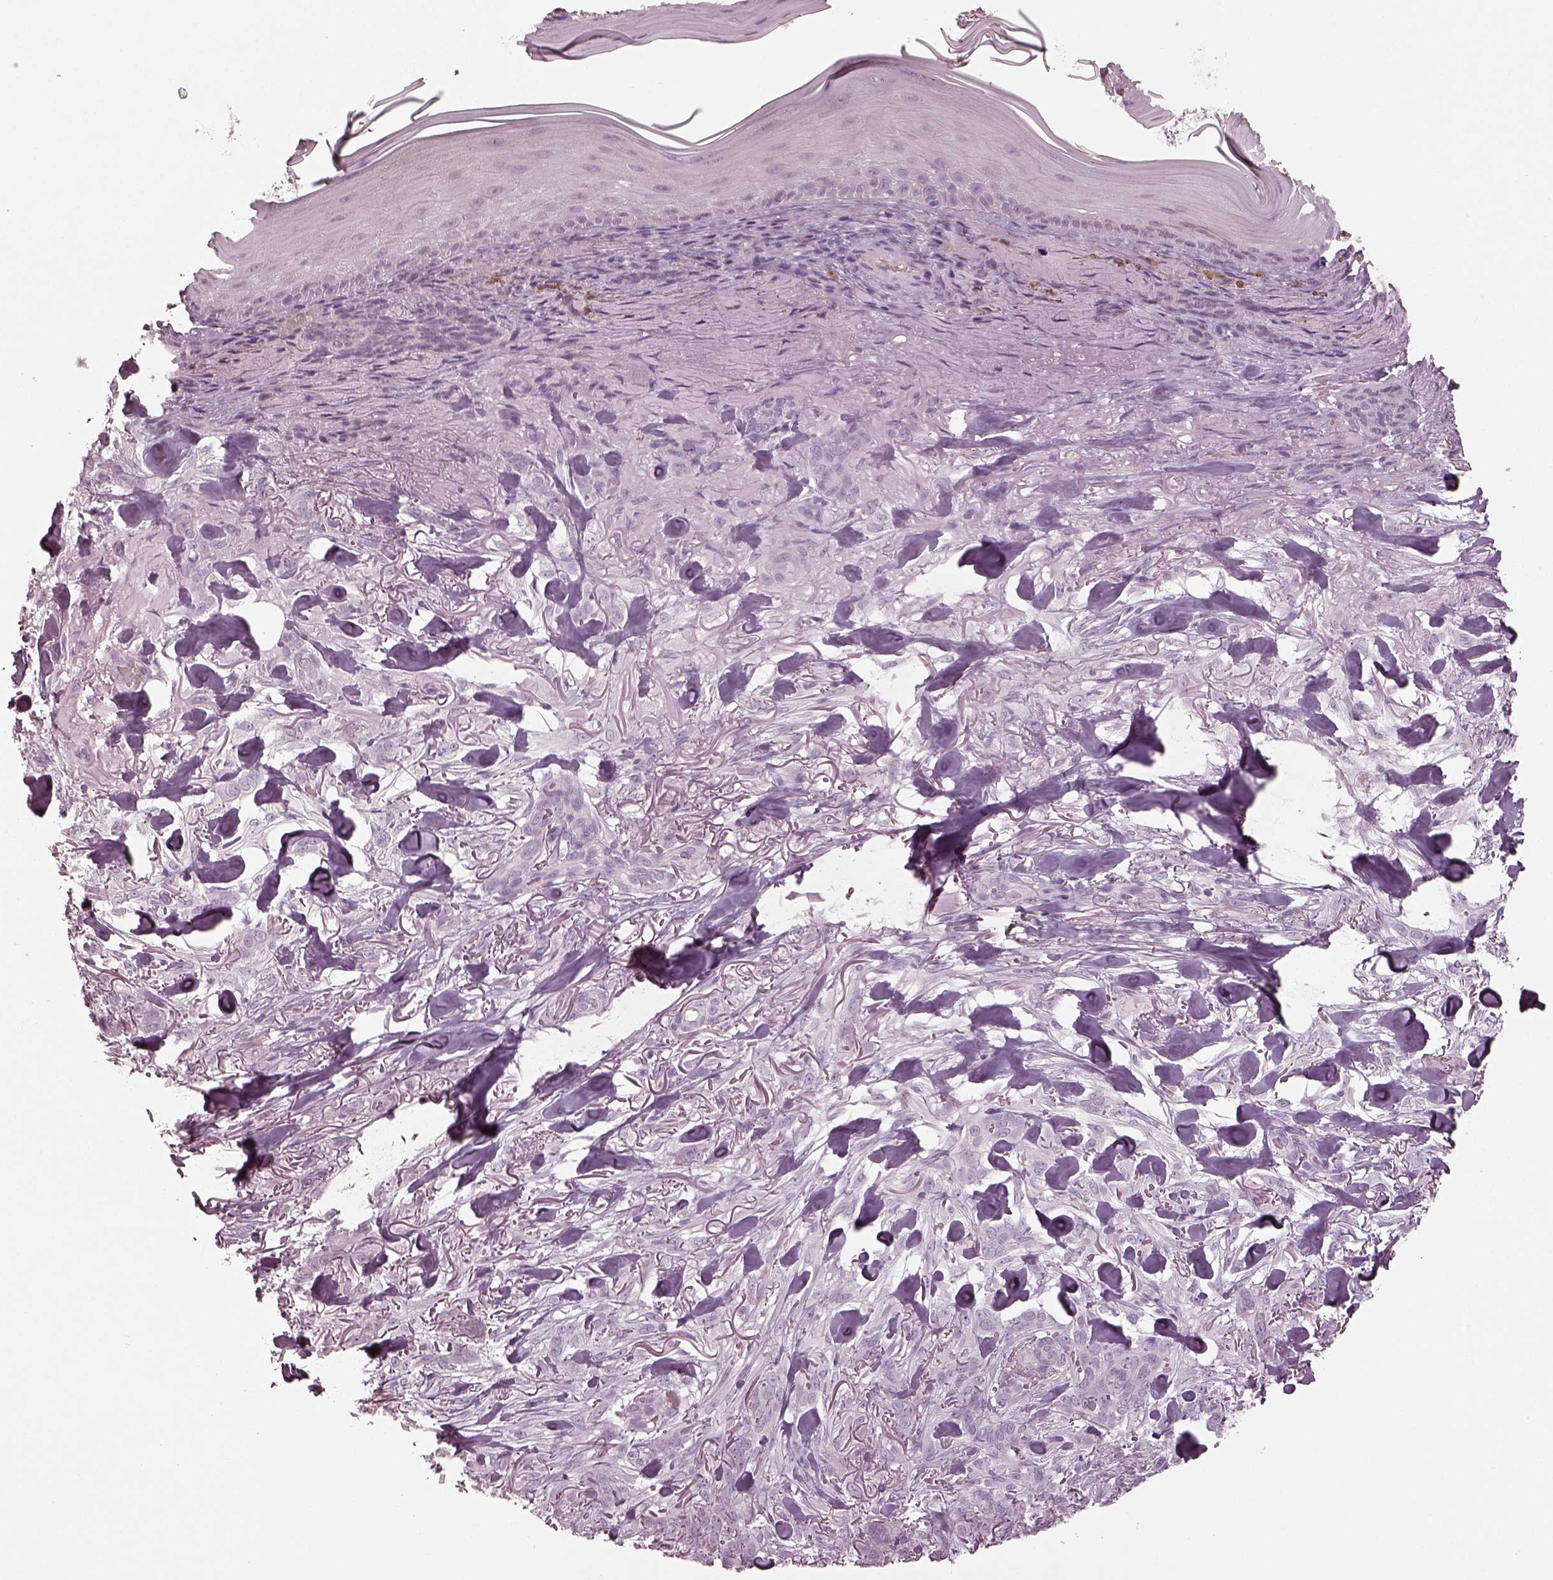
{"staining": {"intensity": "negative", "quantity": "none", "location": "none"}, "tissue": "skin cancer", "cell_type": "Tumor cells", "image_type": "cancer", "snomed": [{"axis": "morphology", "description": "Basal cell carcinoma"}, {"axis": "topography", "description": "Skin"}], "caption": "This is a histopathology image of immunohistochemistry staining of skin cancer, which shows no expression in tumor cells.", "gene": "SPATA6L", "patient": {"sex": "female", "age": 61}}